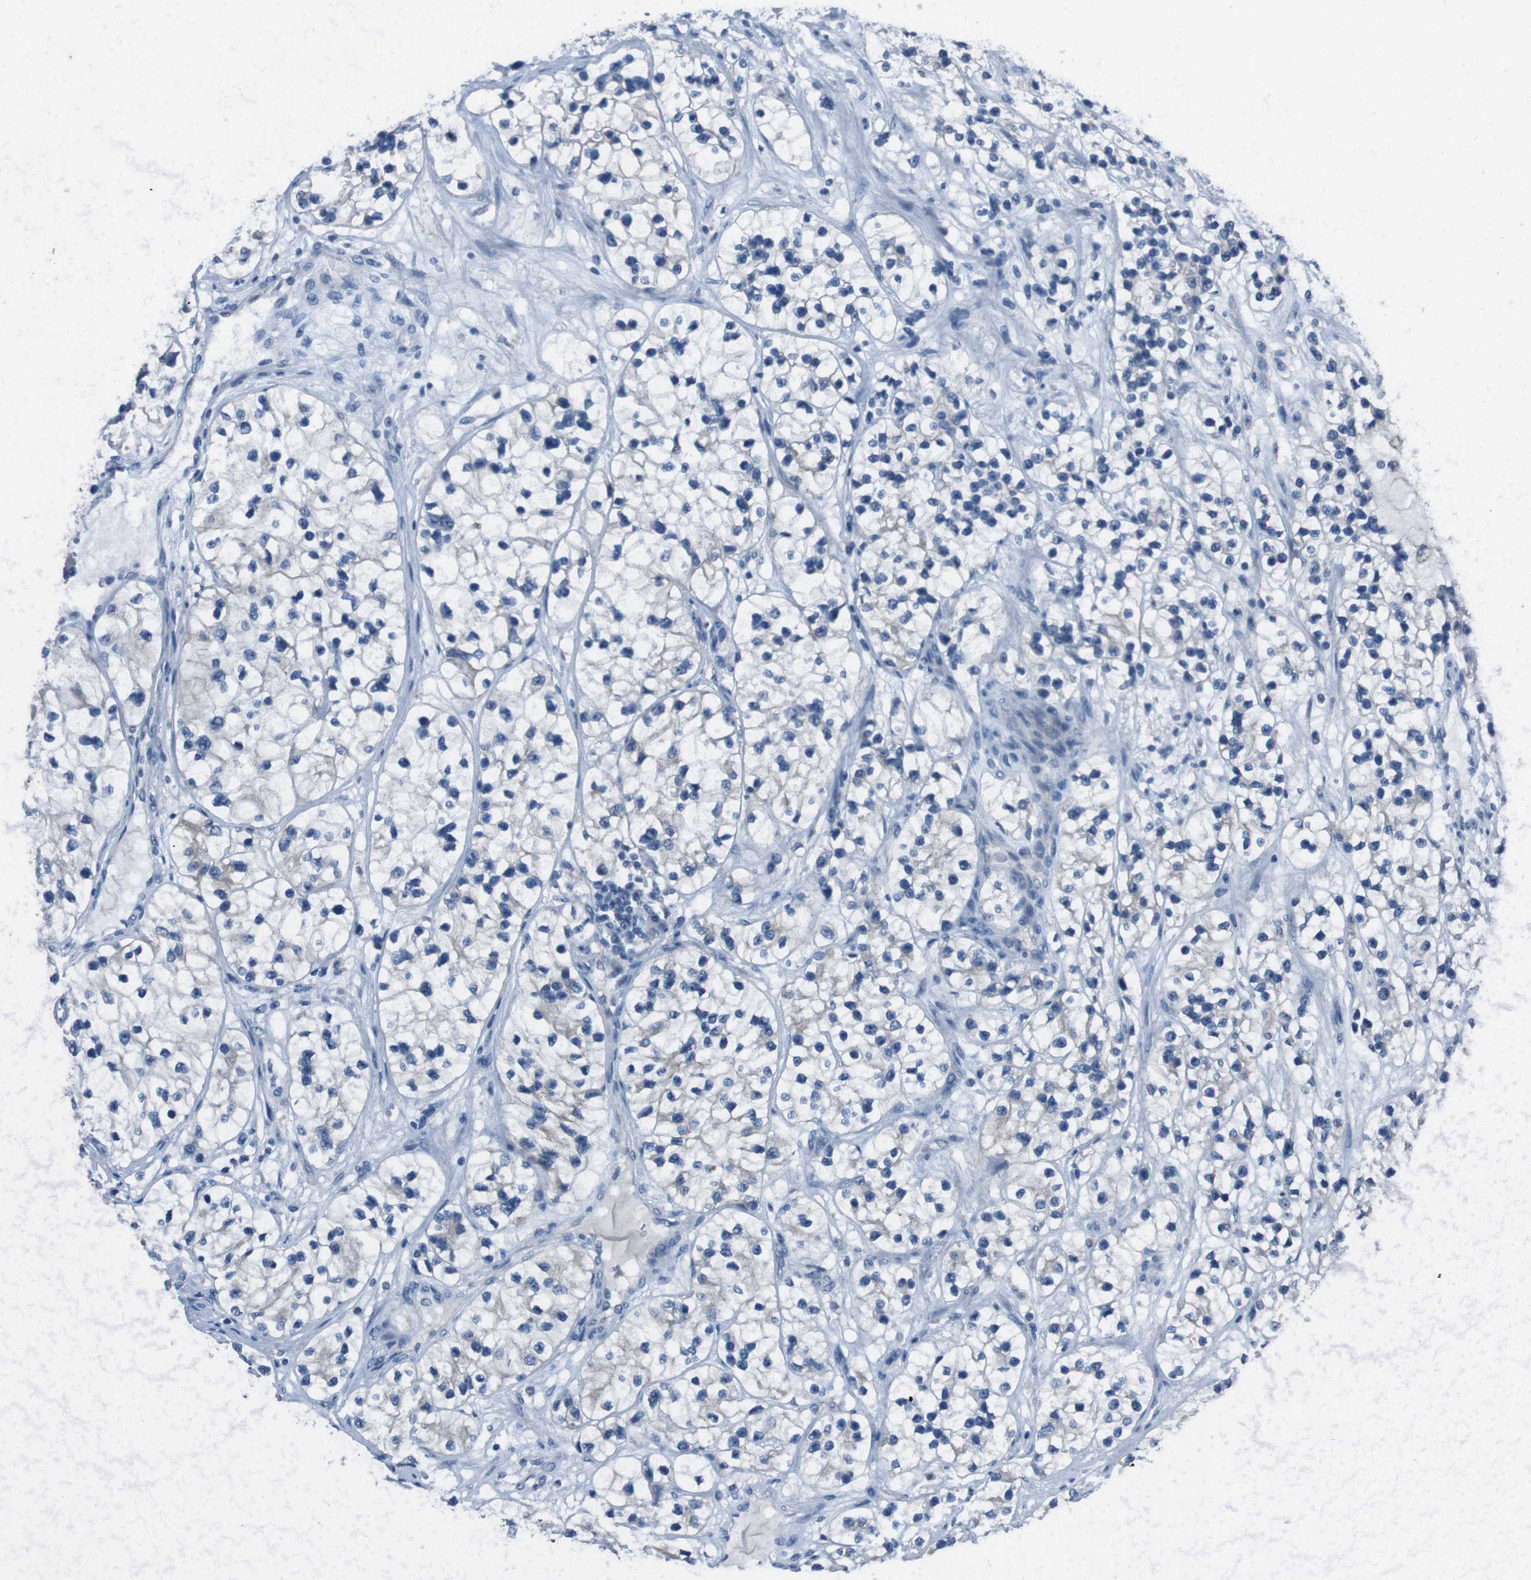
{"staining": {"intensity": "negative", "quantity": "none", "location": "none"}, "tissue": "renal cancer", "cell_type": "Tumor cells", "image_type": "cancer", "snomed": [{"axis": "morphology", "description": "Adenocarcinoma, NOS"}, {"axis": "topography", "description": "Kidney"}], "caption": "A micrograph of human renal cancer is negative for staining in tumor cells. (Stains: DAB (3,3'-diaminobenzidine) immunohistochemistry (IHC) with hematoxylin counter stain, Microscopy: brightfield microscopy at high magnification).", "gene": "CDH22", "patient": {"sex": "female", "age": 57}}